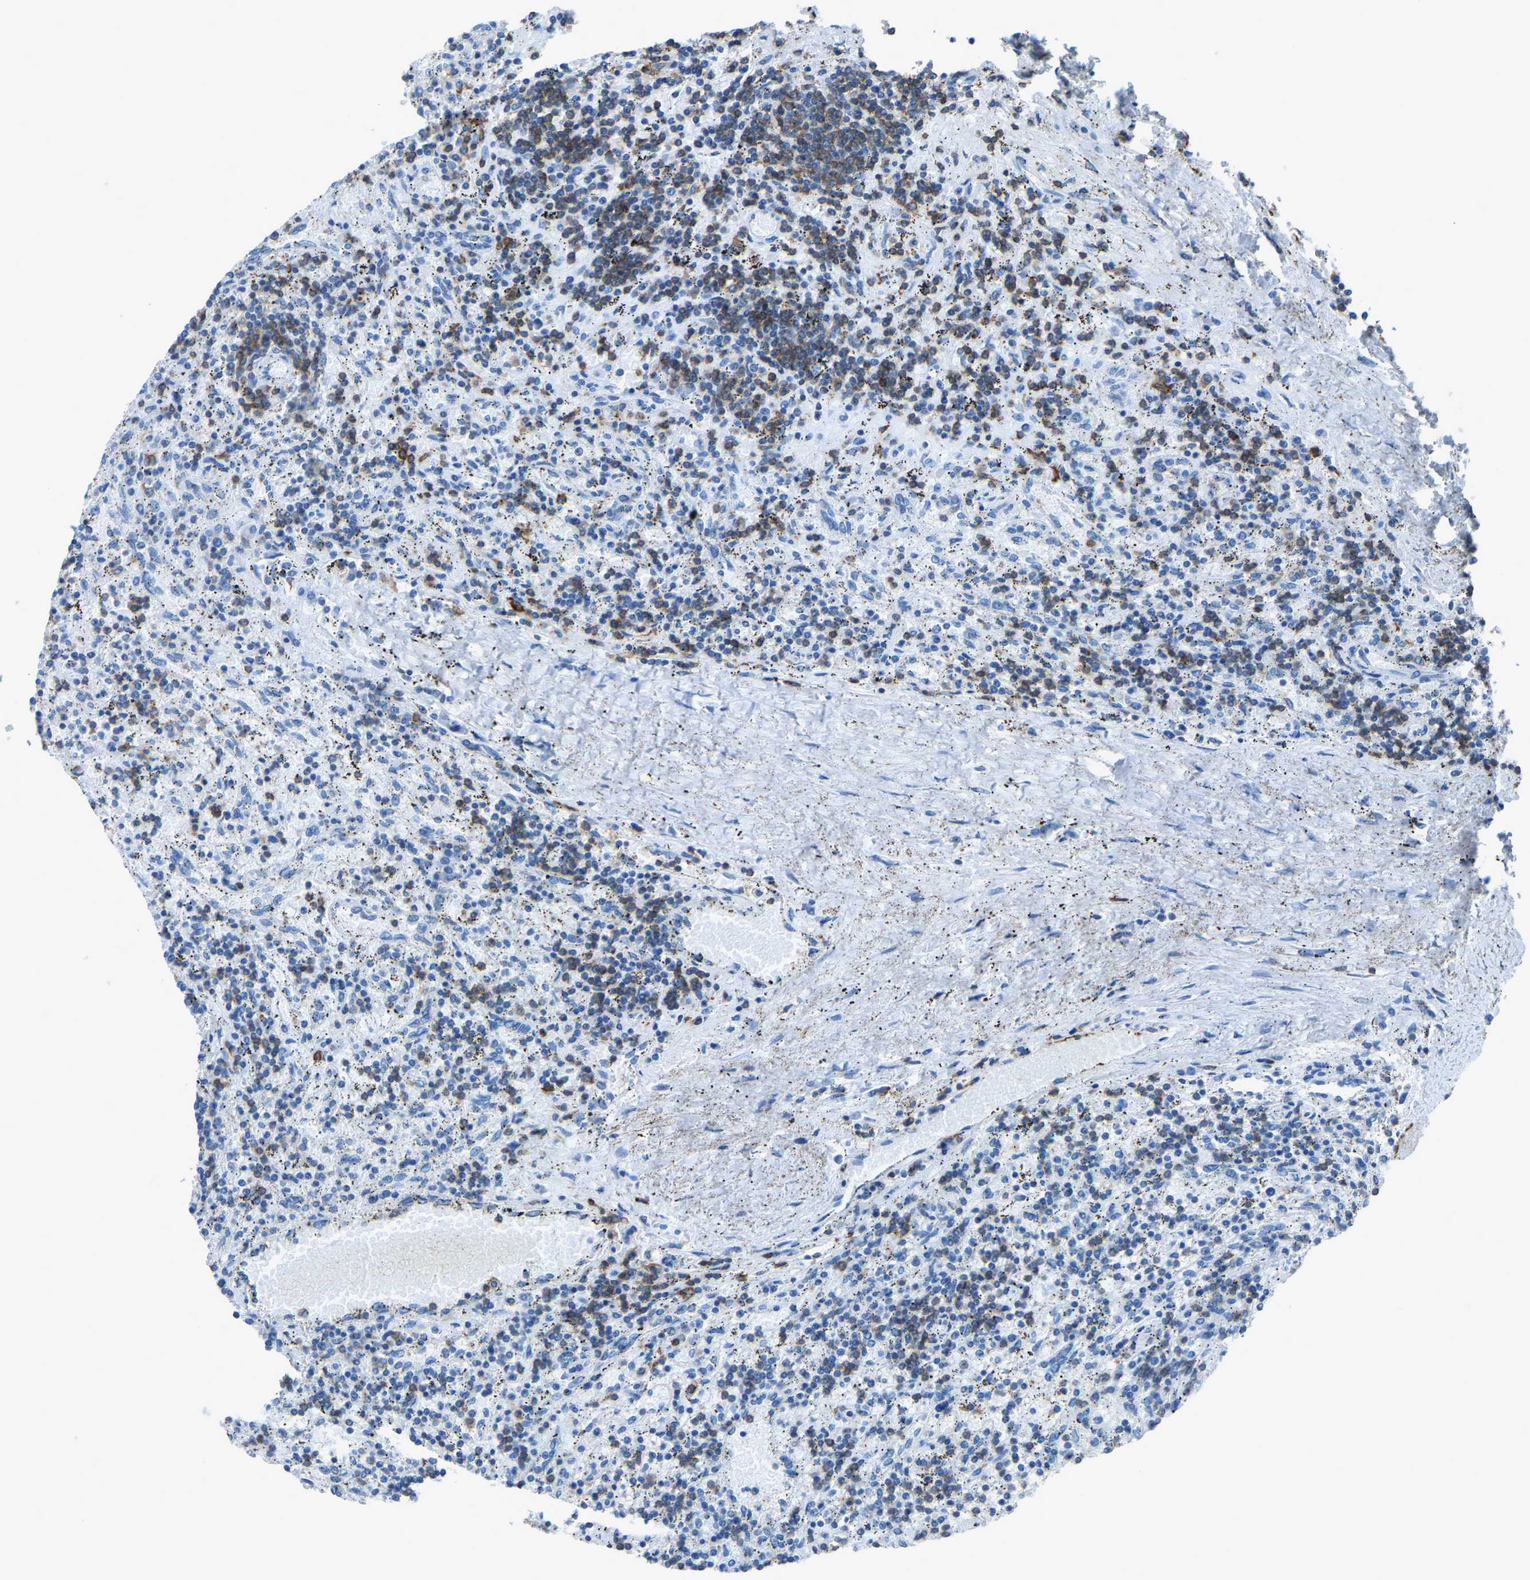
{"staining": {"intensity": "moderate", "quantity": "25%-75%", "location": "cytoplasmic/membranous"}, "tissue": "lymphoma", "cell_type": "Tumor cells", "image_type": "cancer", "snomed": [{"axis": "morphology", "description": "Malignant lymphoma, non-Hodgkin's type, Low grade"}, {"axis": "topography", "description": "Spleen"}], "caption": "Brown immunohistochemical staining in lymphoma shows moderate cytoplasmic/membranous staining in about 25%-75% of tumor cells. Immunohistochemistry (ihc) stains the protein of interest in brown and the nuclei are stained blue.", "gene": "LSP1", "patient": {"sex": "male", "age": 76}}